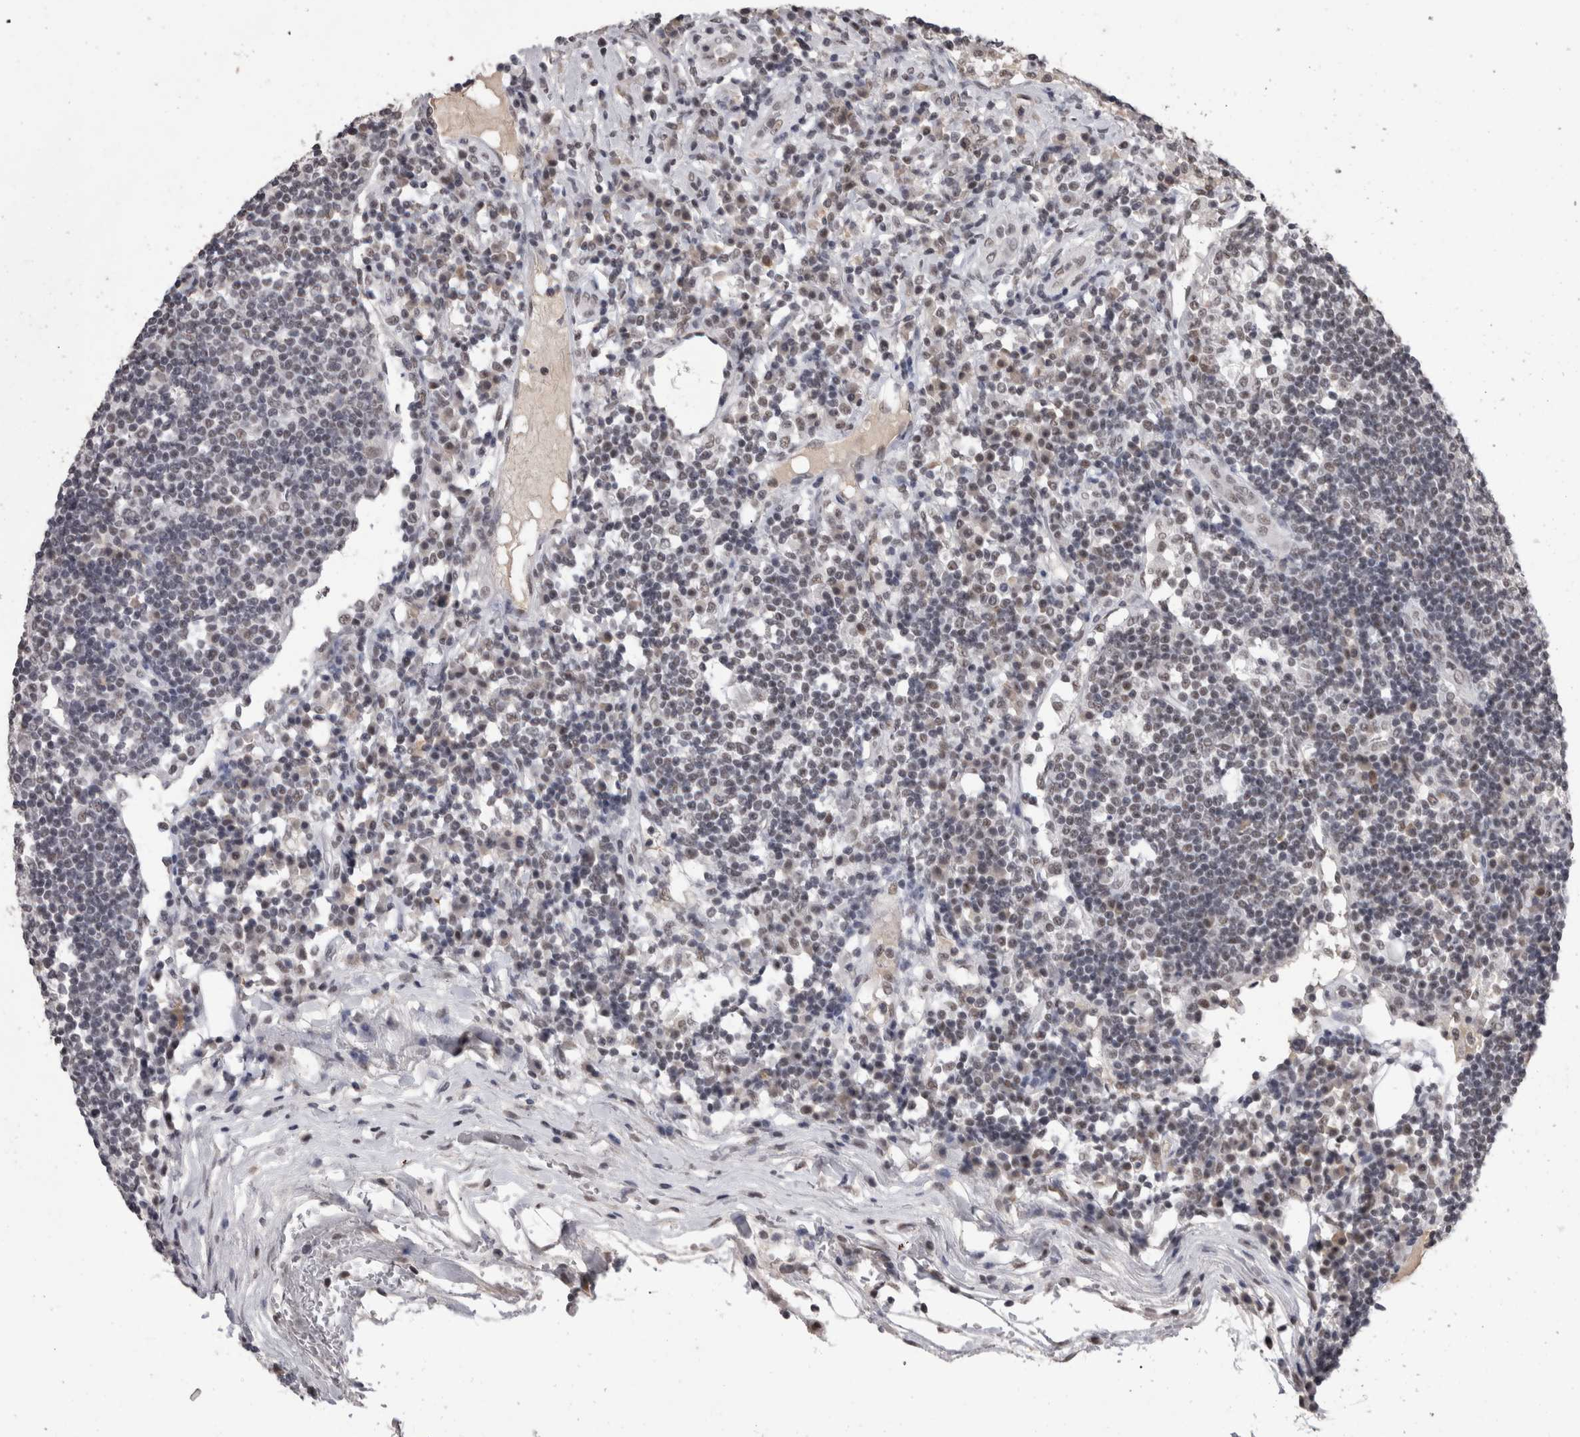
{"staining": {"intensity": "weak", "quantity": "<25%", "location": "nuclear"}, "tissue": "lymph node", "cell_type": "Germinal center cells", "image_type": "normal", "snomed": [{"axis": "morphology", "description": "Normal tissue, NOS"}, {"axis": "topography", "description": "Lymph node"}], "caption": "Immunohistochemistry (IHC) photomicrograph of normal lymph node: lymph node stained with DAB demonstrates no significant protein staining in germinal center cells. The staining is performed using DAB (3,3'-diaminobenzidine) brown chromogen with nuclei counter-stained in using hematoxylin.", "gene": "DDX17", "patient": {"sex": "female", "age": 53}}